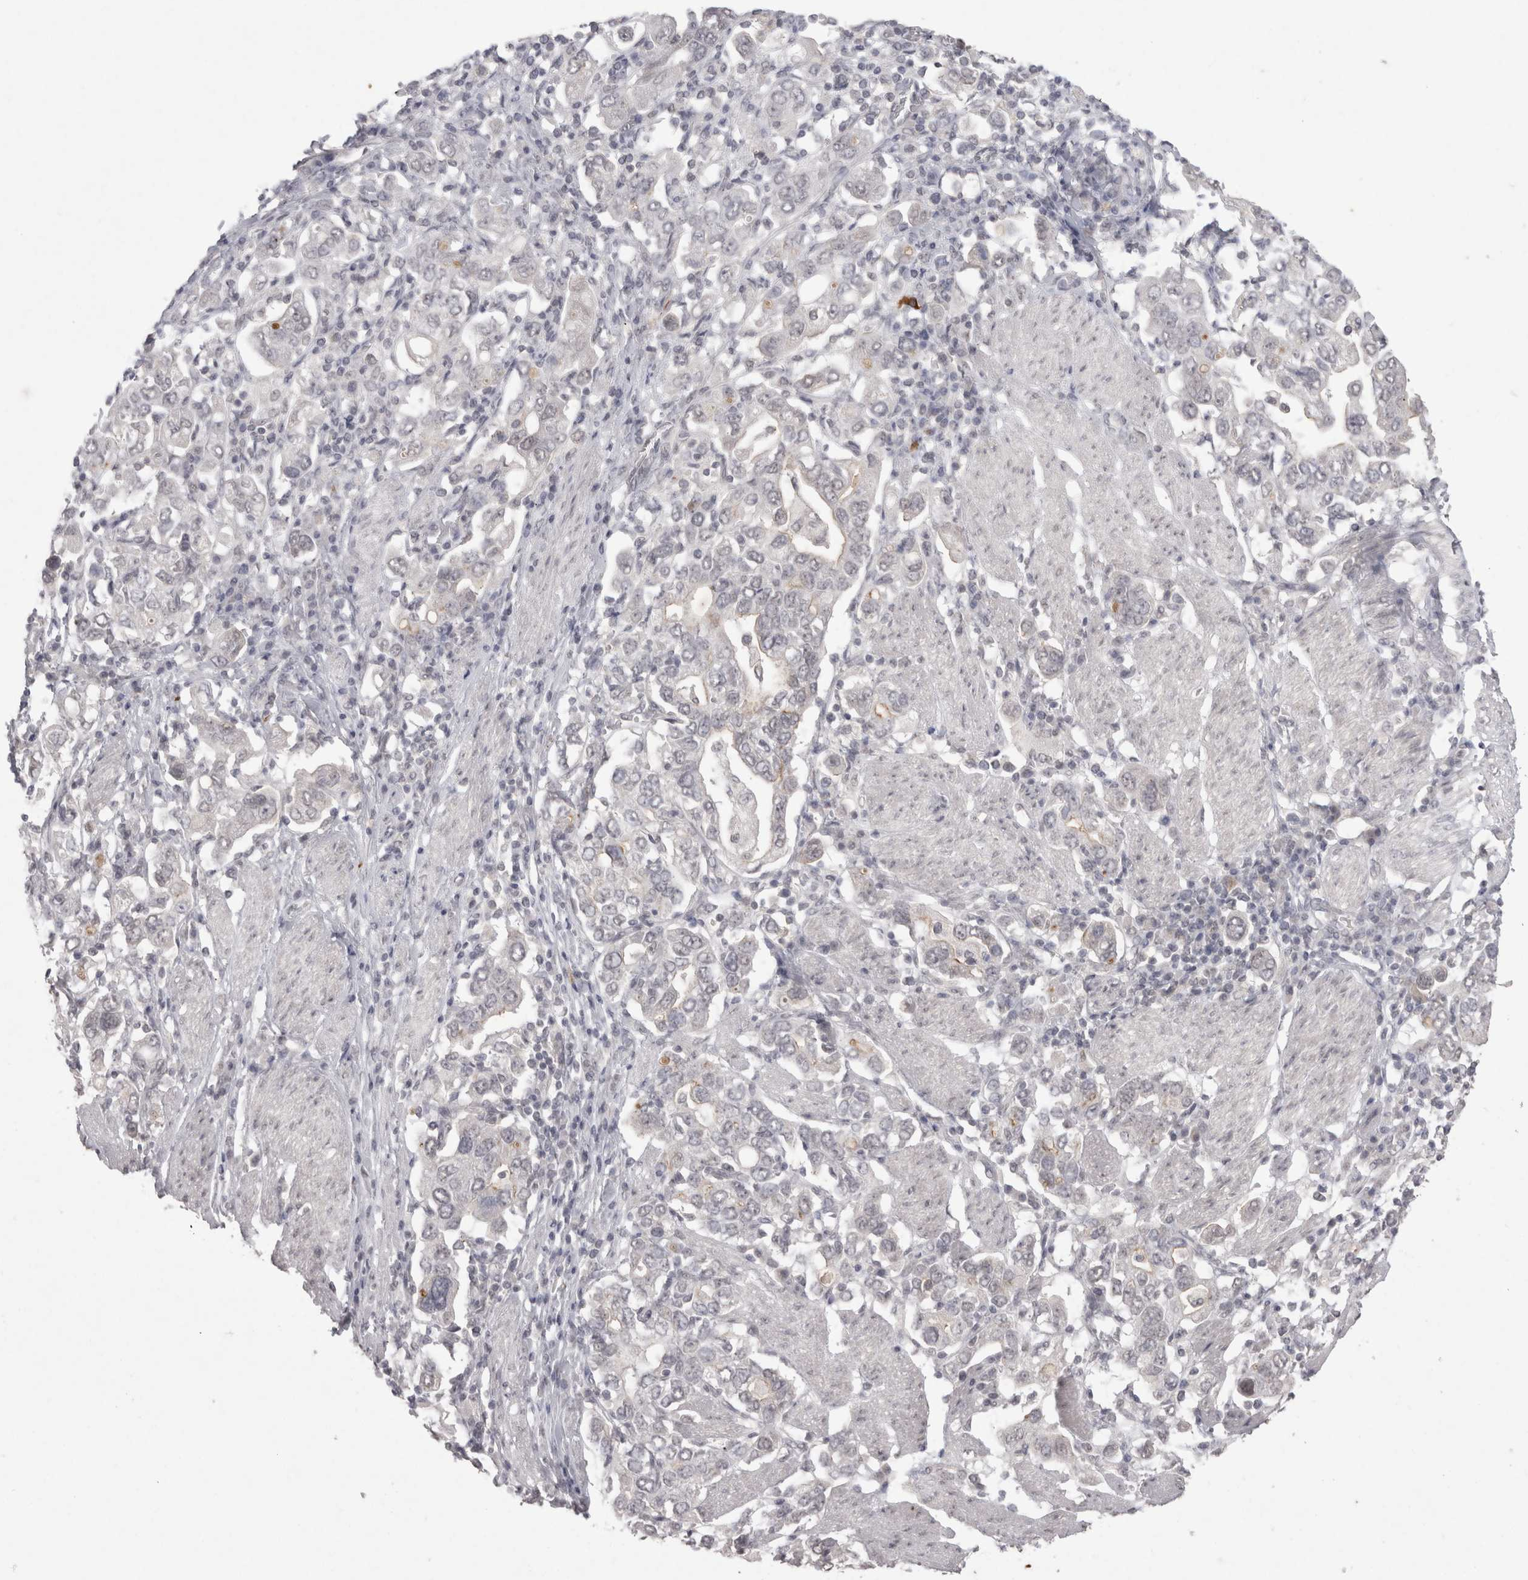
{"staining": {"intensity": "negative", "quantity": "none", "location": "none"}, "tissue": "stomach cancer", "cell_type": "Tumor cells", "image_type": "cancer", "snomed": [{"axis": "morphology", "description": "Adenocarcinoma, NOS"}, {"axis": "topography", "description": "Stomach, upper"}], "caption": "Immunohistochemistry (IHC) photomicrograph of human stomach adenocarcinoma stained for a protein (brown), which displays no positivity in tumor cells.", "gene": "DDX4", "patient": {"sex": "male", "age": 62}}